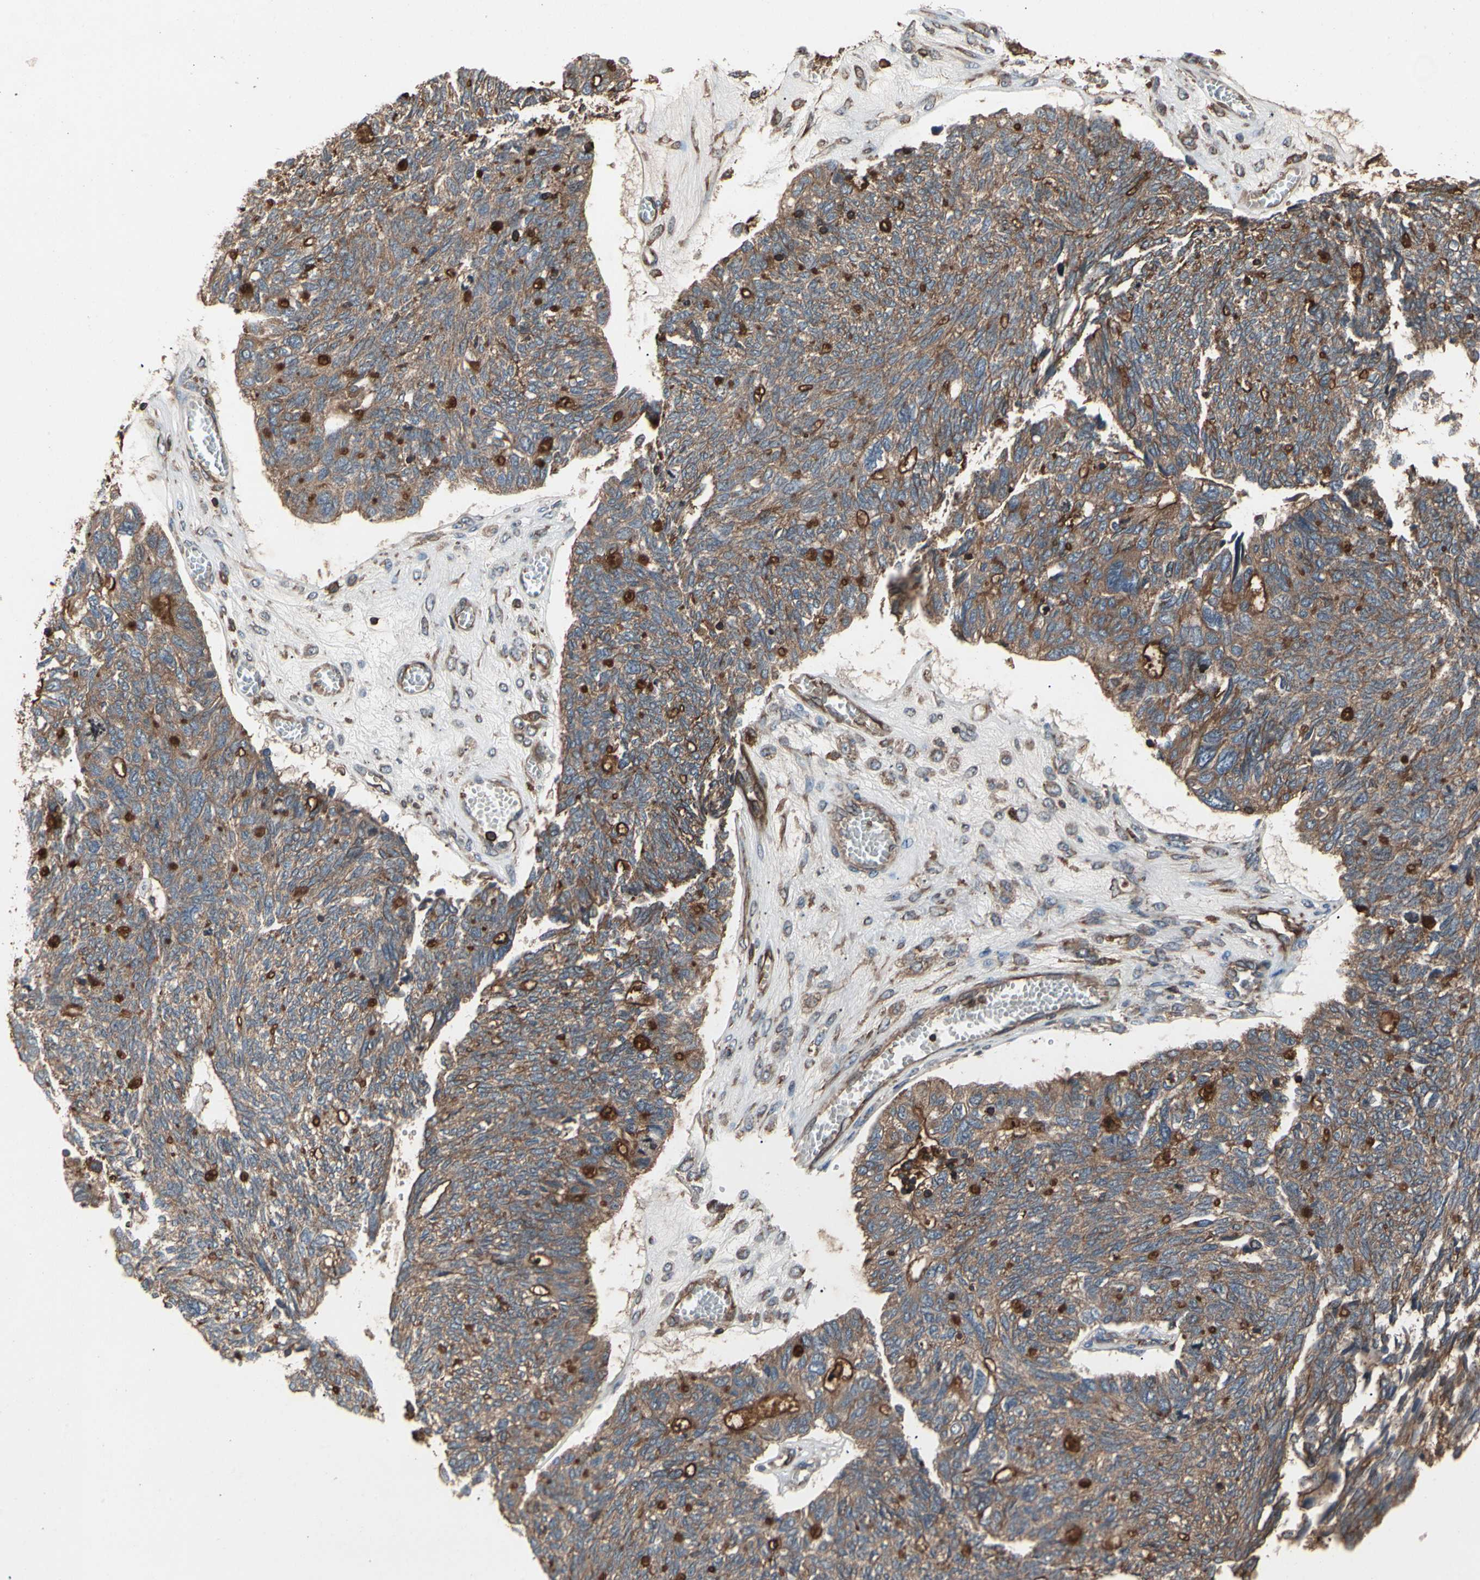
{"staining": {"intensity": "moderate", "quantity": ">75%", "location": "cytoplasmic/membranous"}, "tissue": "ovarian cancer", "cell_type": "Tumor cells", "image_type": "cancer", "snomed": [{"axis": "morphology", "description": "Cystadenocarcinoma, serous, NOS"}, {"axis": "topography", "description": "Ovary"}], "caption": "Immunohistochemical staining of human ovarian cancer reveals medium levels of moderate cytoplasmic/membranous staining in approximately >75% of tumor cells.", "gene": "AGBL2", "patient": {"sex": "female", "age": 79}}